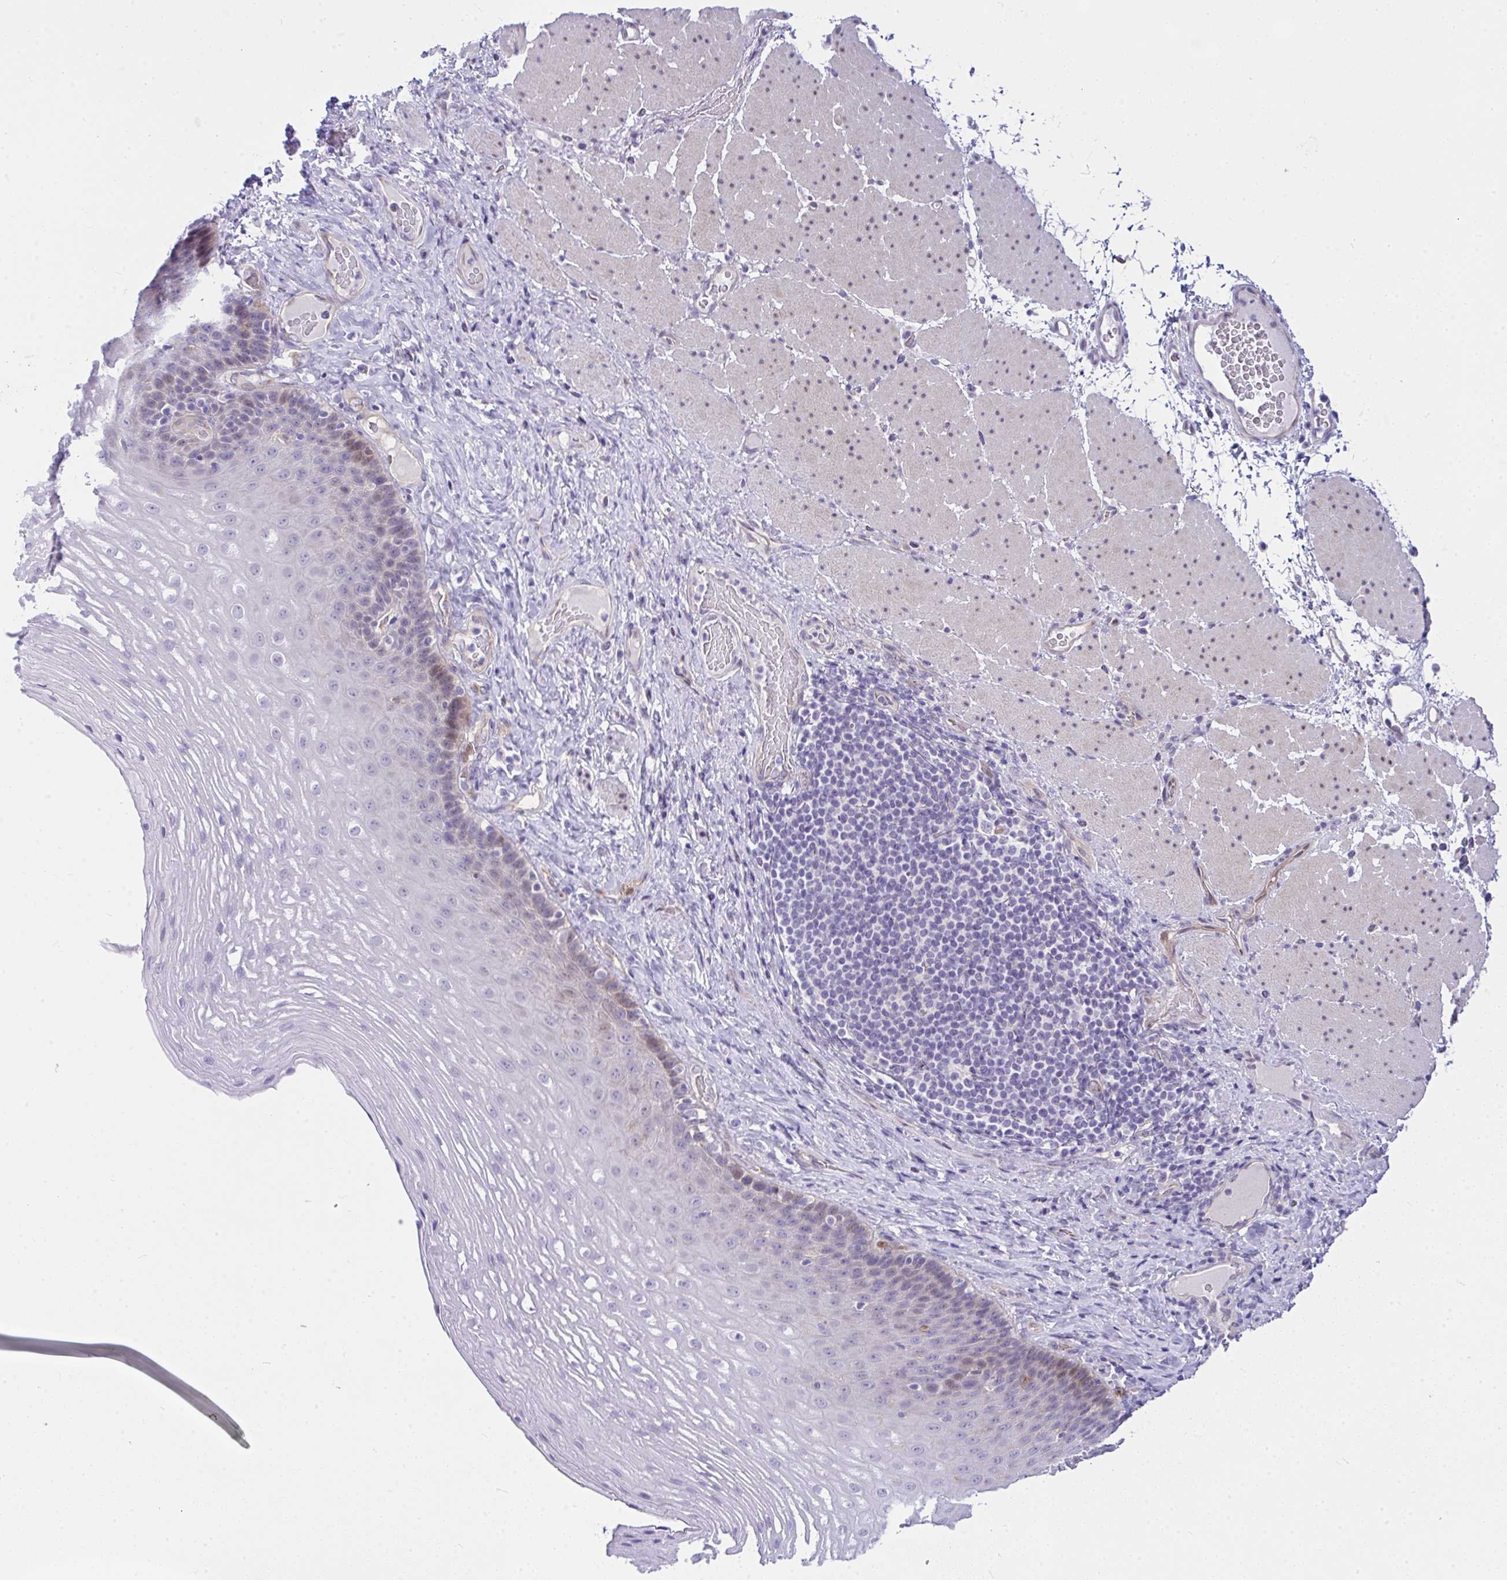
{"staining": {"intensity": "weak", "quantity": "<25%", "location": "nuclear"}, "tissue": "esophagus", "cell_type": "Squamous epithelial cells", "image_type": "normal", "snomed": [{"axis": "morphology", "description": "Normal tissue, NOS"}, {"axis": "topography", "description": "Esophagus"}], "caption": "A high-resolution histopathology image shows immunohistochemistry staining of unremarkable esophagus, which displays no significant expression in squamous epithelial cells.", "gene": "NFXL1", "patient": {"sex": "male", "age": 62}}